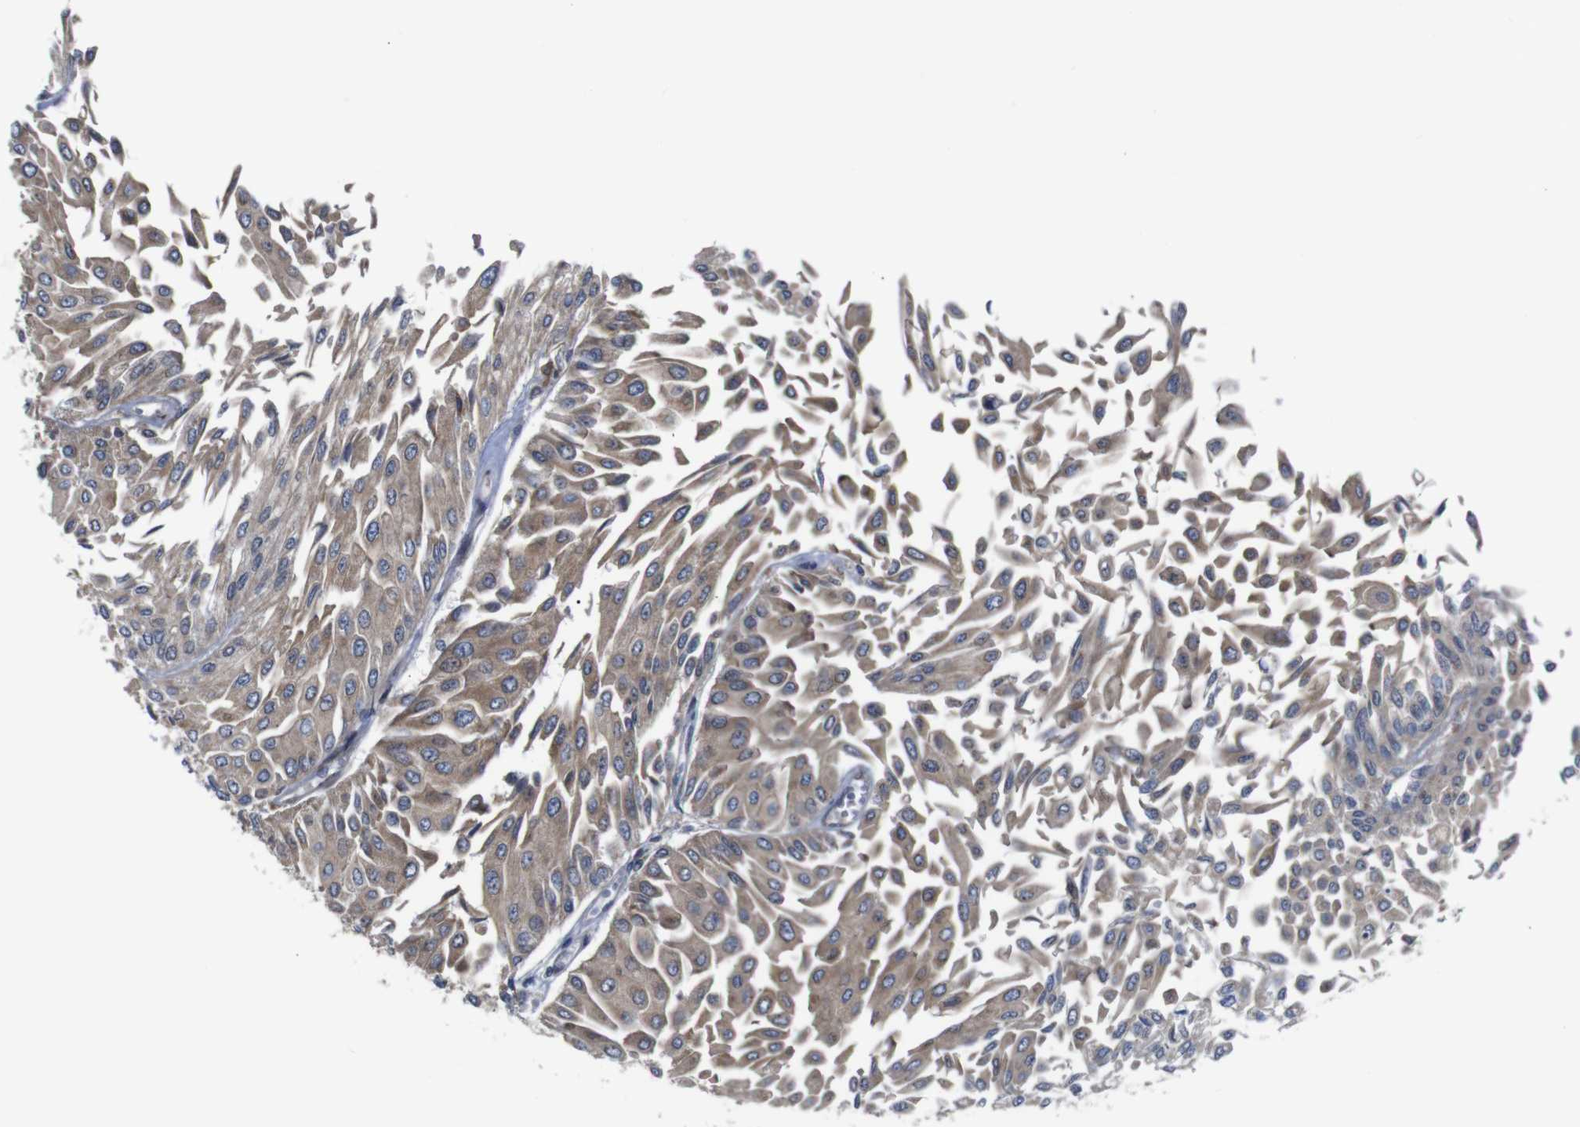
{"staining": {"intensity": "weak", "quantity": "25%-75%", "location": "cytoplasmic/membranous"}, "tissue": "urothelial cancer", "cell_type": "Tumor cells", "image_type": "cancer", "snomed": [{"axis": "morphology", "description": "Urothelial carcinoma, Low grade"}, {"axis": "topography", "description": "Urinary bladder"}], "caption": "Brown immunohistochemical staining in human urothelial carcinoma (low-grade) shows weak cytoplasmic/membranous positivity in about 25%-75% of tumor cells. The staining was performed using DAB (3,3'-diaminobenzidine), with brown indicating positive protein expression. Nuclei are stained blue with hematoxylin.", "gene": "PTPN1", "patient": {"sex": "male", "age": 67}}